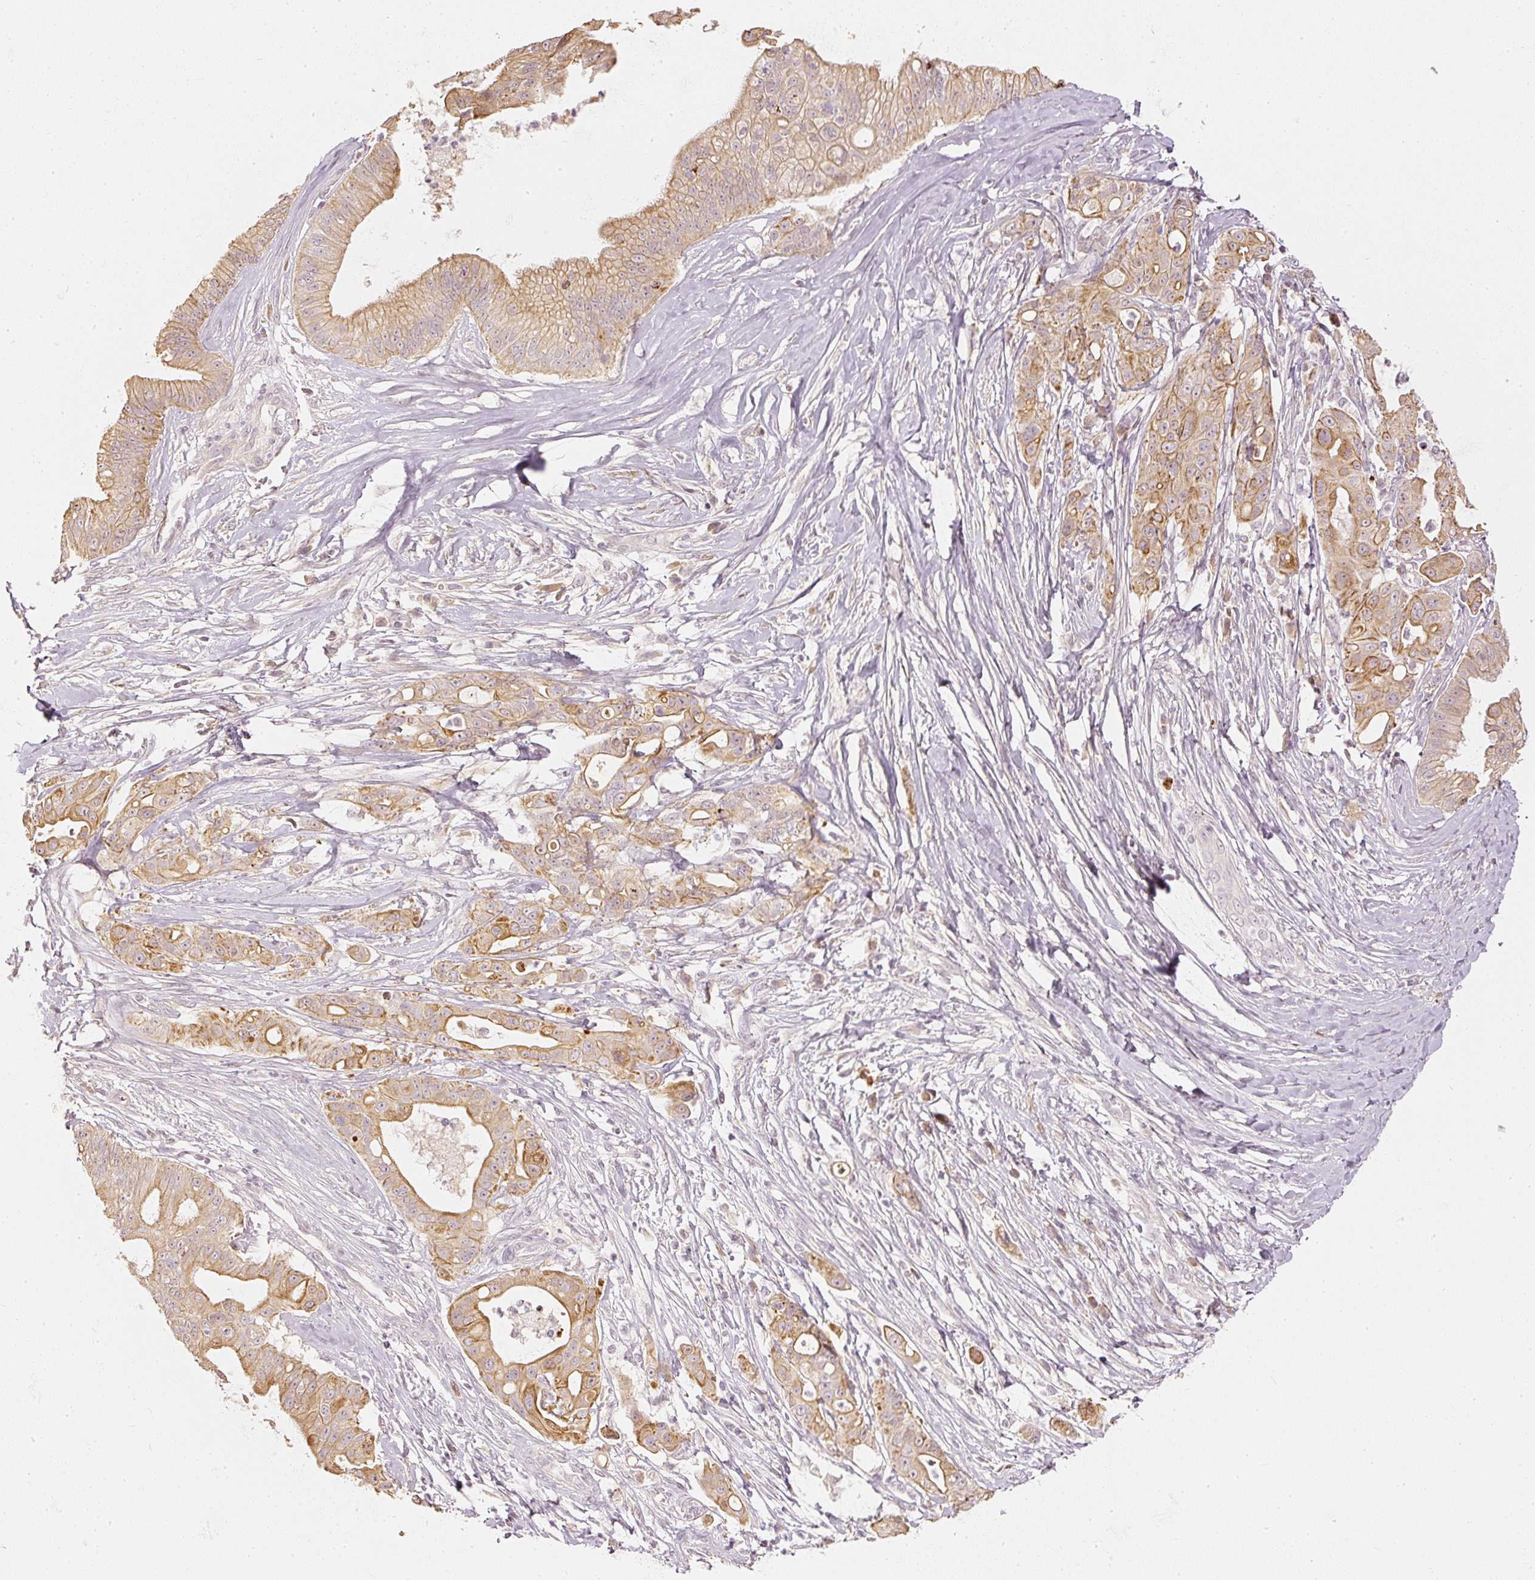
{"staining": {"intensity": "moderate", "quantity": ">75%", "location": "cytoplasmic/membranous"}, "tissue": "ovarian cancer", "cell_type": "Tumor cells", "image_type": "cancer", "snomed": [{"axis": "morphology", "description": "Cystadenocarcinoma, mucinous, NOS"}, {"axis": "topography", "description": "Ovary"}], "caption": "The histopathology image reveals staining of mucinous cystadenocarcinoma (ovarian), revealing moderate cytoplasmic/membranous protein staining (brown color) within tumor cells.", "gene": "GZMA", "patient": {"sex": "female", "age": 70}}